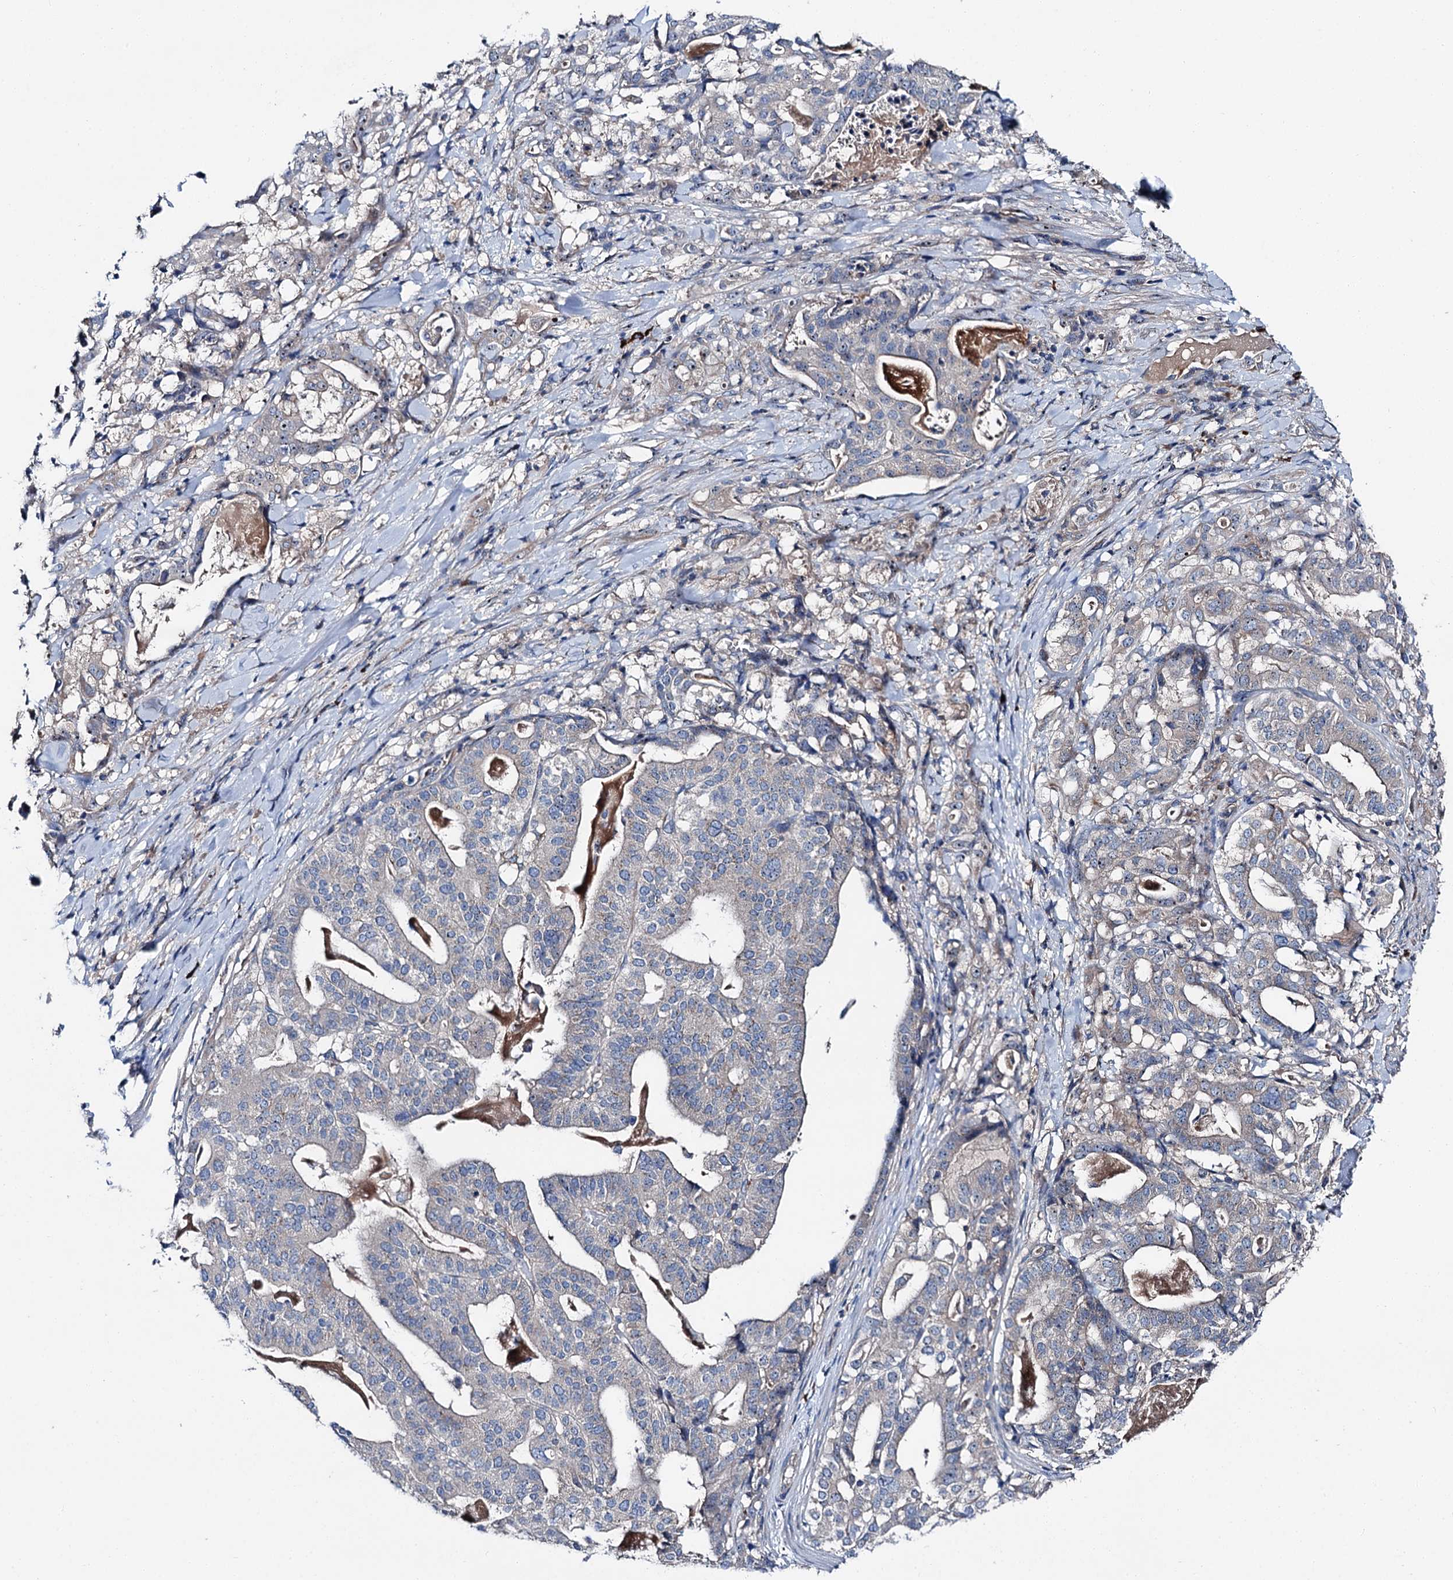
{"staining": {"intensity": "negative", "quantity": "none", "location": "none"}, "tissue": "stomach cancer", "cell_type": "Tumor cells", "image_type": "cancer", "snomed": [{"axis": "morphology", "description": "Adenocarcinoma, NOS"}, {"axis": "topography", "description": "Stomach"}], "caption": "This is an immunohistochemistry histopathology image of stomach cancer. There is no expression in tumor cells.", "gene": "SLC22A25", "patient": {"sex": "male", "age": 48}}